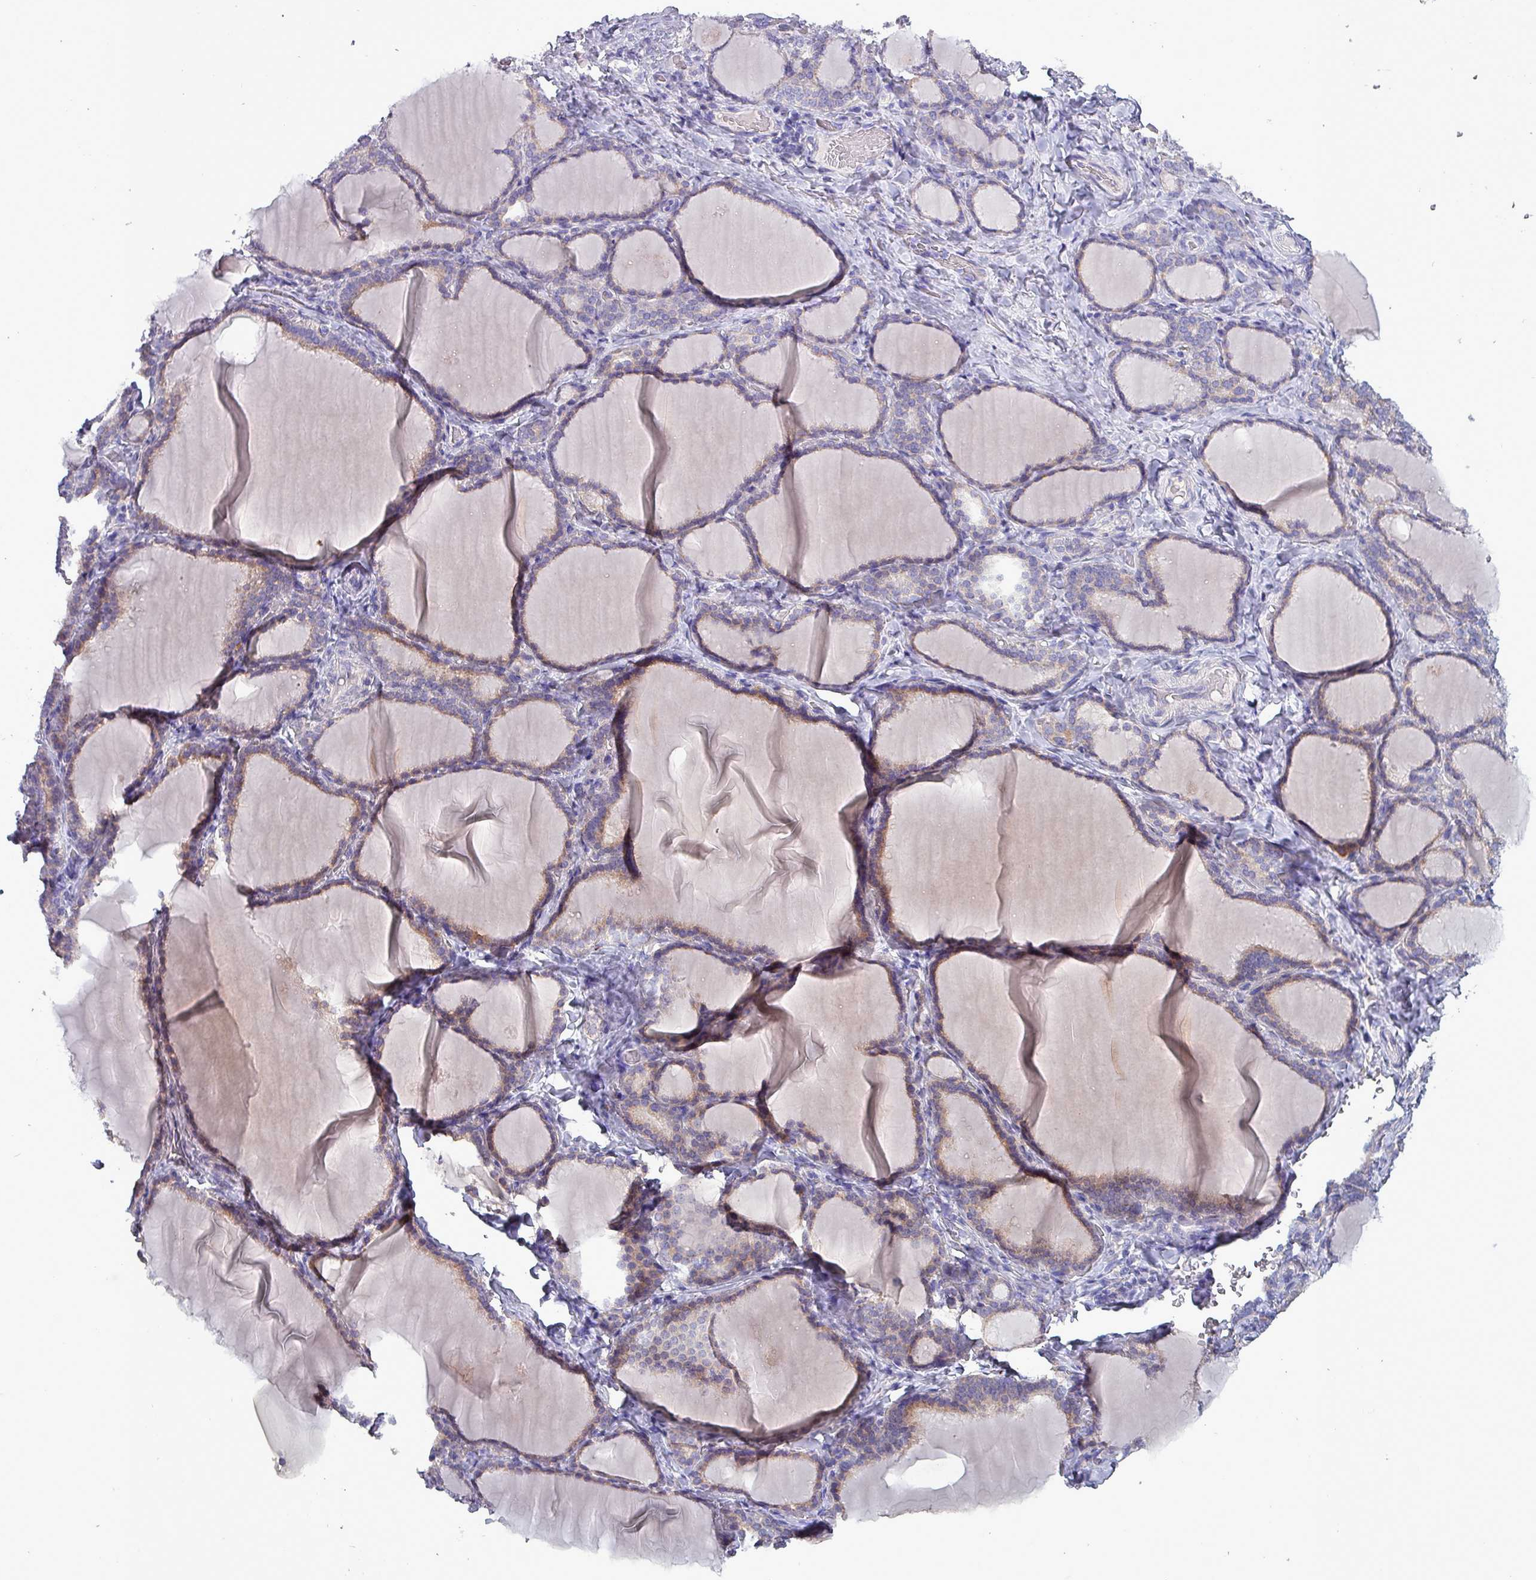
{"staining": {"intensity": "weak", "quantity": ">75%", "location": "cytoplasmic/membranous"}, "tissue": "thyroid gland", "cell_type": "Glandular cells", "image_type": "normal", "snomed": [{"axis": "morphology", "description": "Normal tissue, NOS"}, {"axis": "topography", "description": "Thyroid gland"}], "caption": "The histopathology image shows immunohistochemical staining of unremarkable thyroid gland. There is weak cytoplasmic/membranous expression is appreciated in approximately >75% of glandular cells.", "gene": "HSD3B7", "patient": {"sex": "female", "age": 31}}